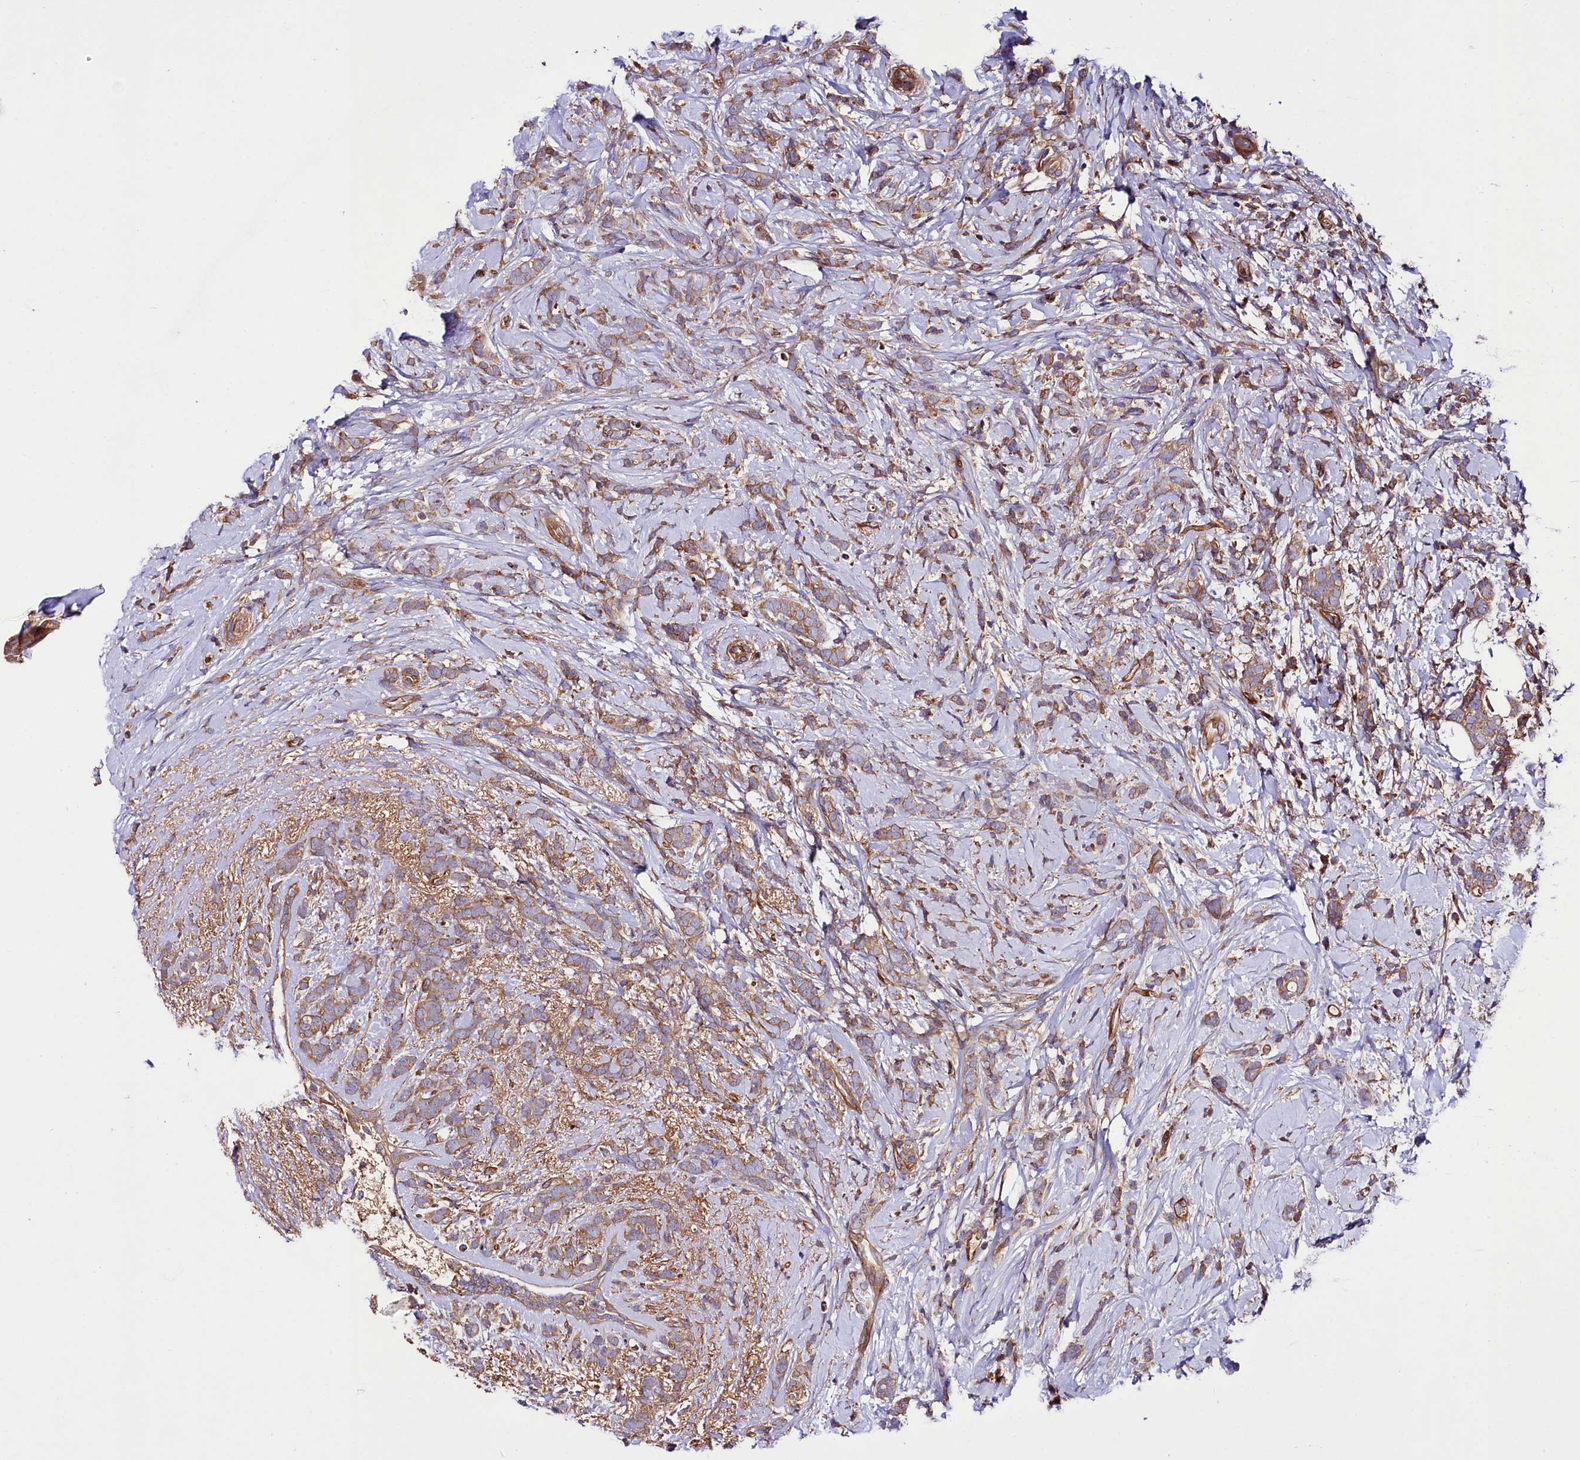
{"staining": {"intensity": "moderate", "quantity": ">75%", "location": "cytoplasmic/membranous"}, "tissue": "breast cancer", "cell_type": "Tumor cells", "image_type": "cancer", "snomed": [{"axis": "morphology", "description": "Lobular carcinoma"}, {"axis": "topography", "description": "Breast"}], "caption": "Tumor cells reveal medium levels of moderate cytoplasmic/membranous staining in approximately >75% of cells in human breast lobular carcinoma. The staining is performed using DAB brown chromogen to label protein expression. The nuclei are counter-stained blue using hematoxylin.", "gene": "CEP295", "patient": {"sex": "female", "age": 58}}